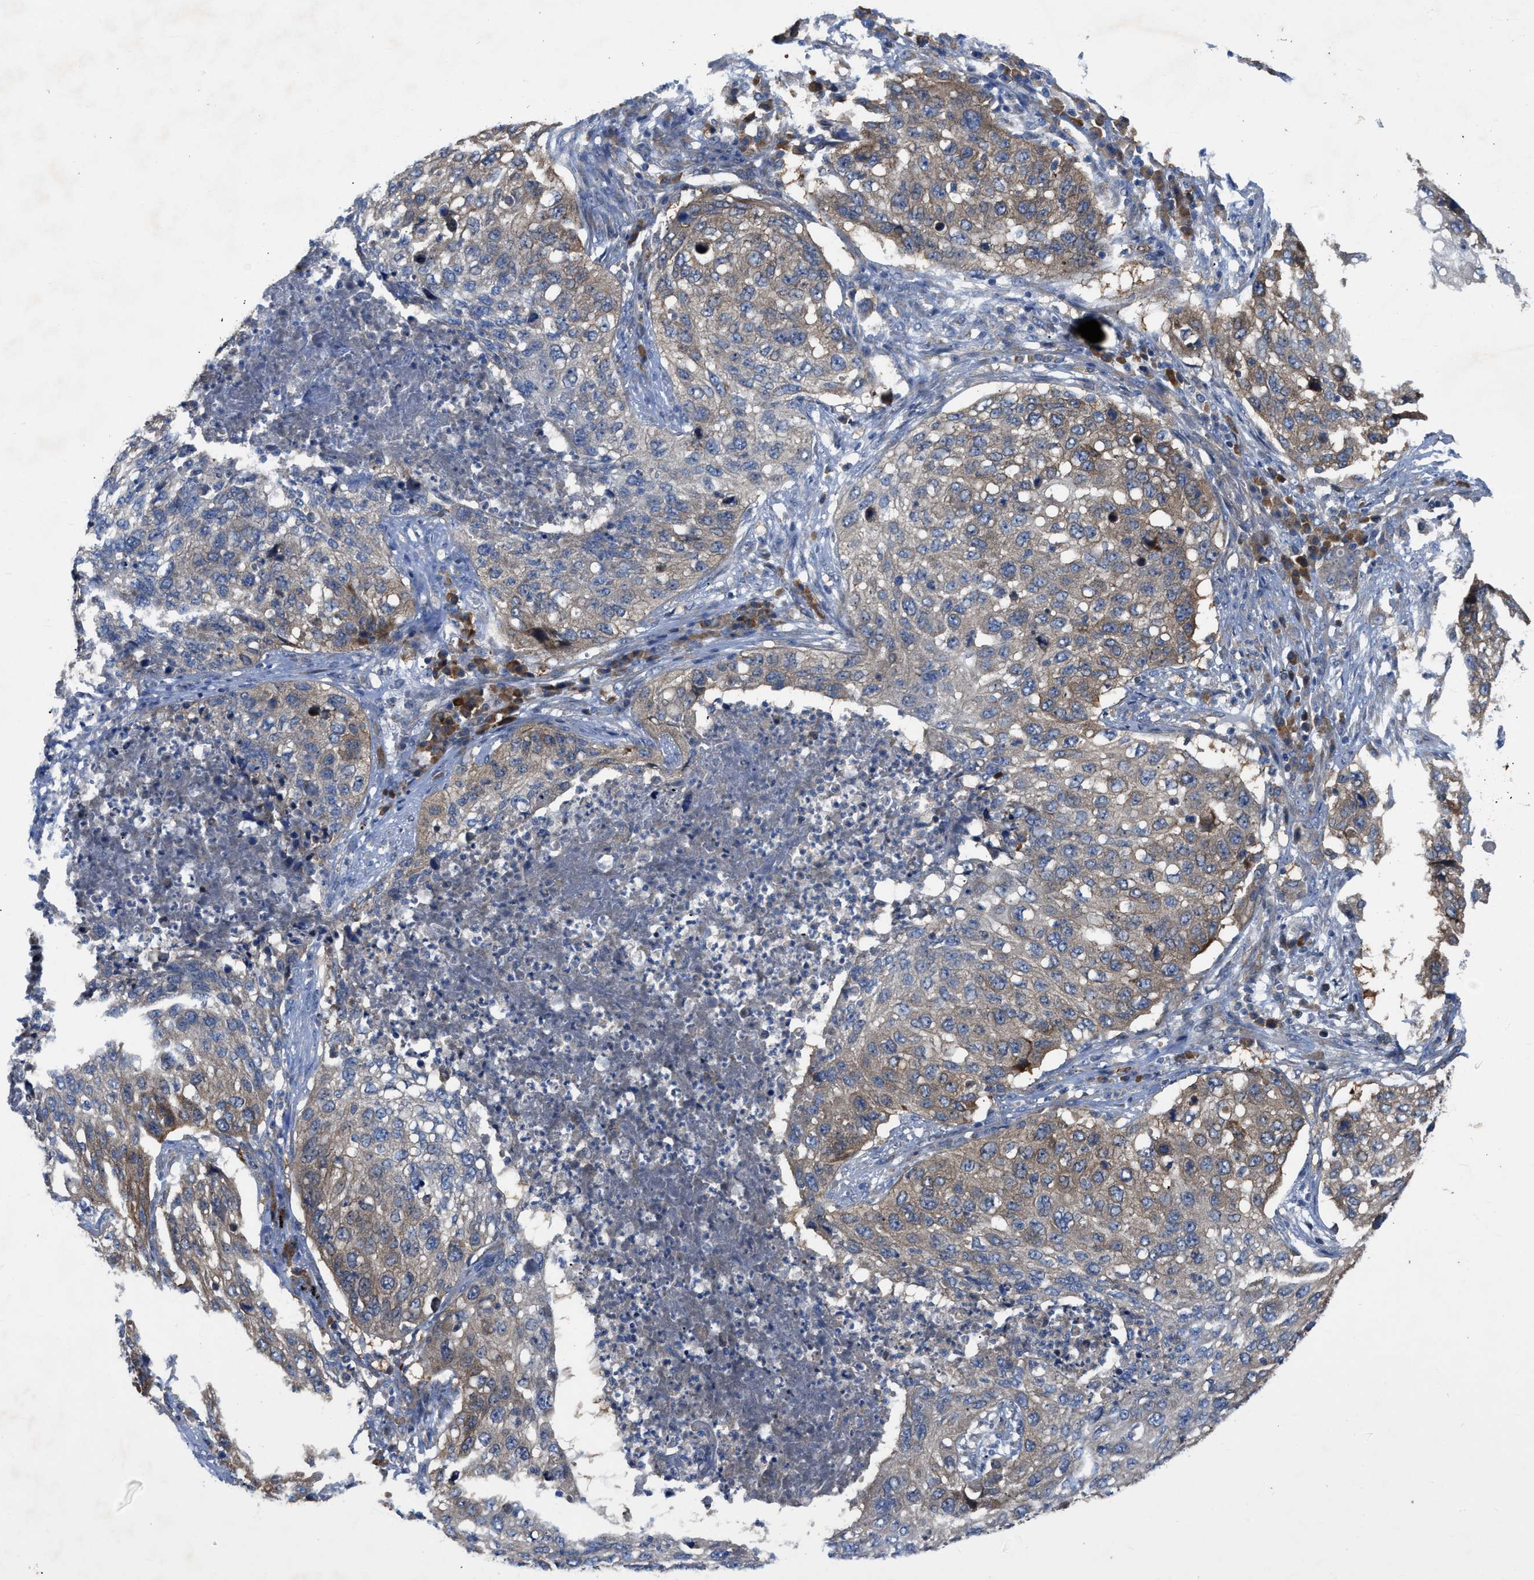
{"staining": {"intensity": "weak", "quantity": "25%-75%", "location": "cytoplasmic/membranous"}, "tissue": "lung cancer", "cell_type": "Tumor cells", "image_type": "cancer", "snomed": [{"axis": "morphology", "description": "Squamous cell carcinoma, NOS"}, {"axis": "topography", "description": "Lung"}], "caption": "Squamous cell carcinoma (lung) was stained to show a protein in brown. There is low levels of weak cytoplasmic/membranous staining in approximately 25%-75% of tumor cells. Nuclei are stained in blue.", "gene": "TMEM131", "patient": {"sex": "female", "age": 63}}